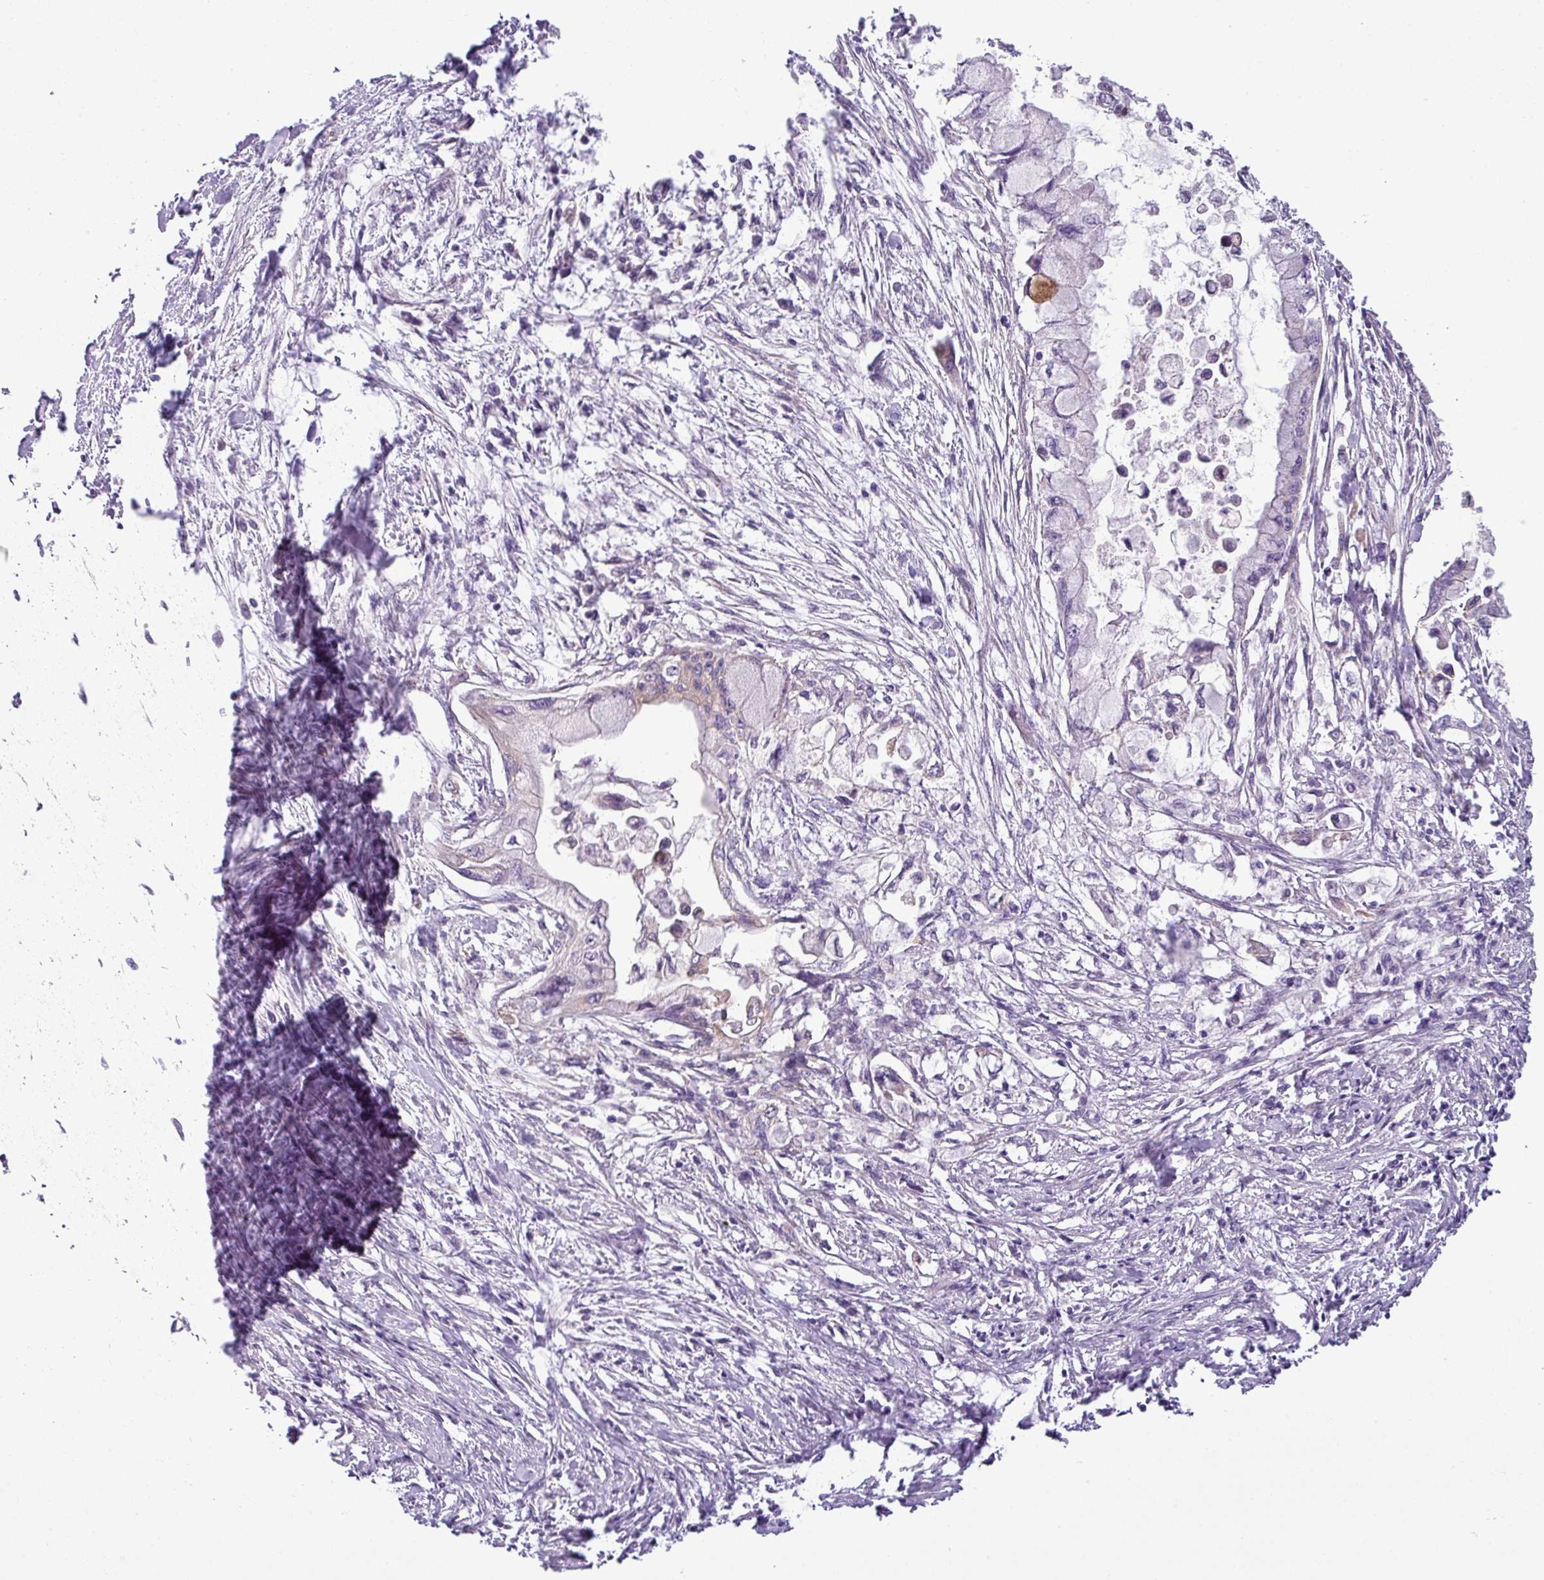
{"staining": {"intensity": "weak", "quantity": "<25%", "location": "cytoplasmic/membranous"}, "tissue": "pancreatic cancer", "cell_type": "Tumor cells", "image_type": "cancer", "snomed": [{"axis": "morphology", "description": "Adenocarcinoma, NOS"}, {"axis": "topography", "description": "Pancreas"}], "caption": "DAB immunohistochemical staining of human pancreatic cancer shows no significant expression in tumor cells.", "gene": "TOR1AIP2", "patient": {"sex": "male", "age": 48}}